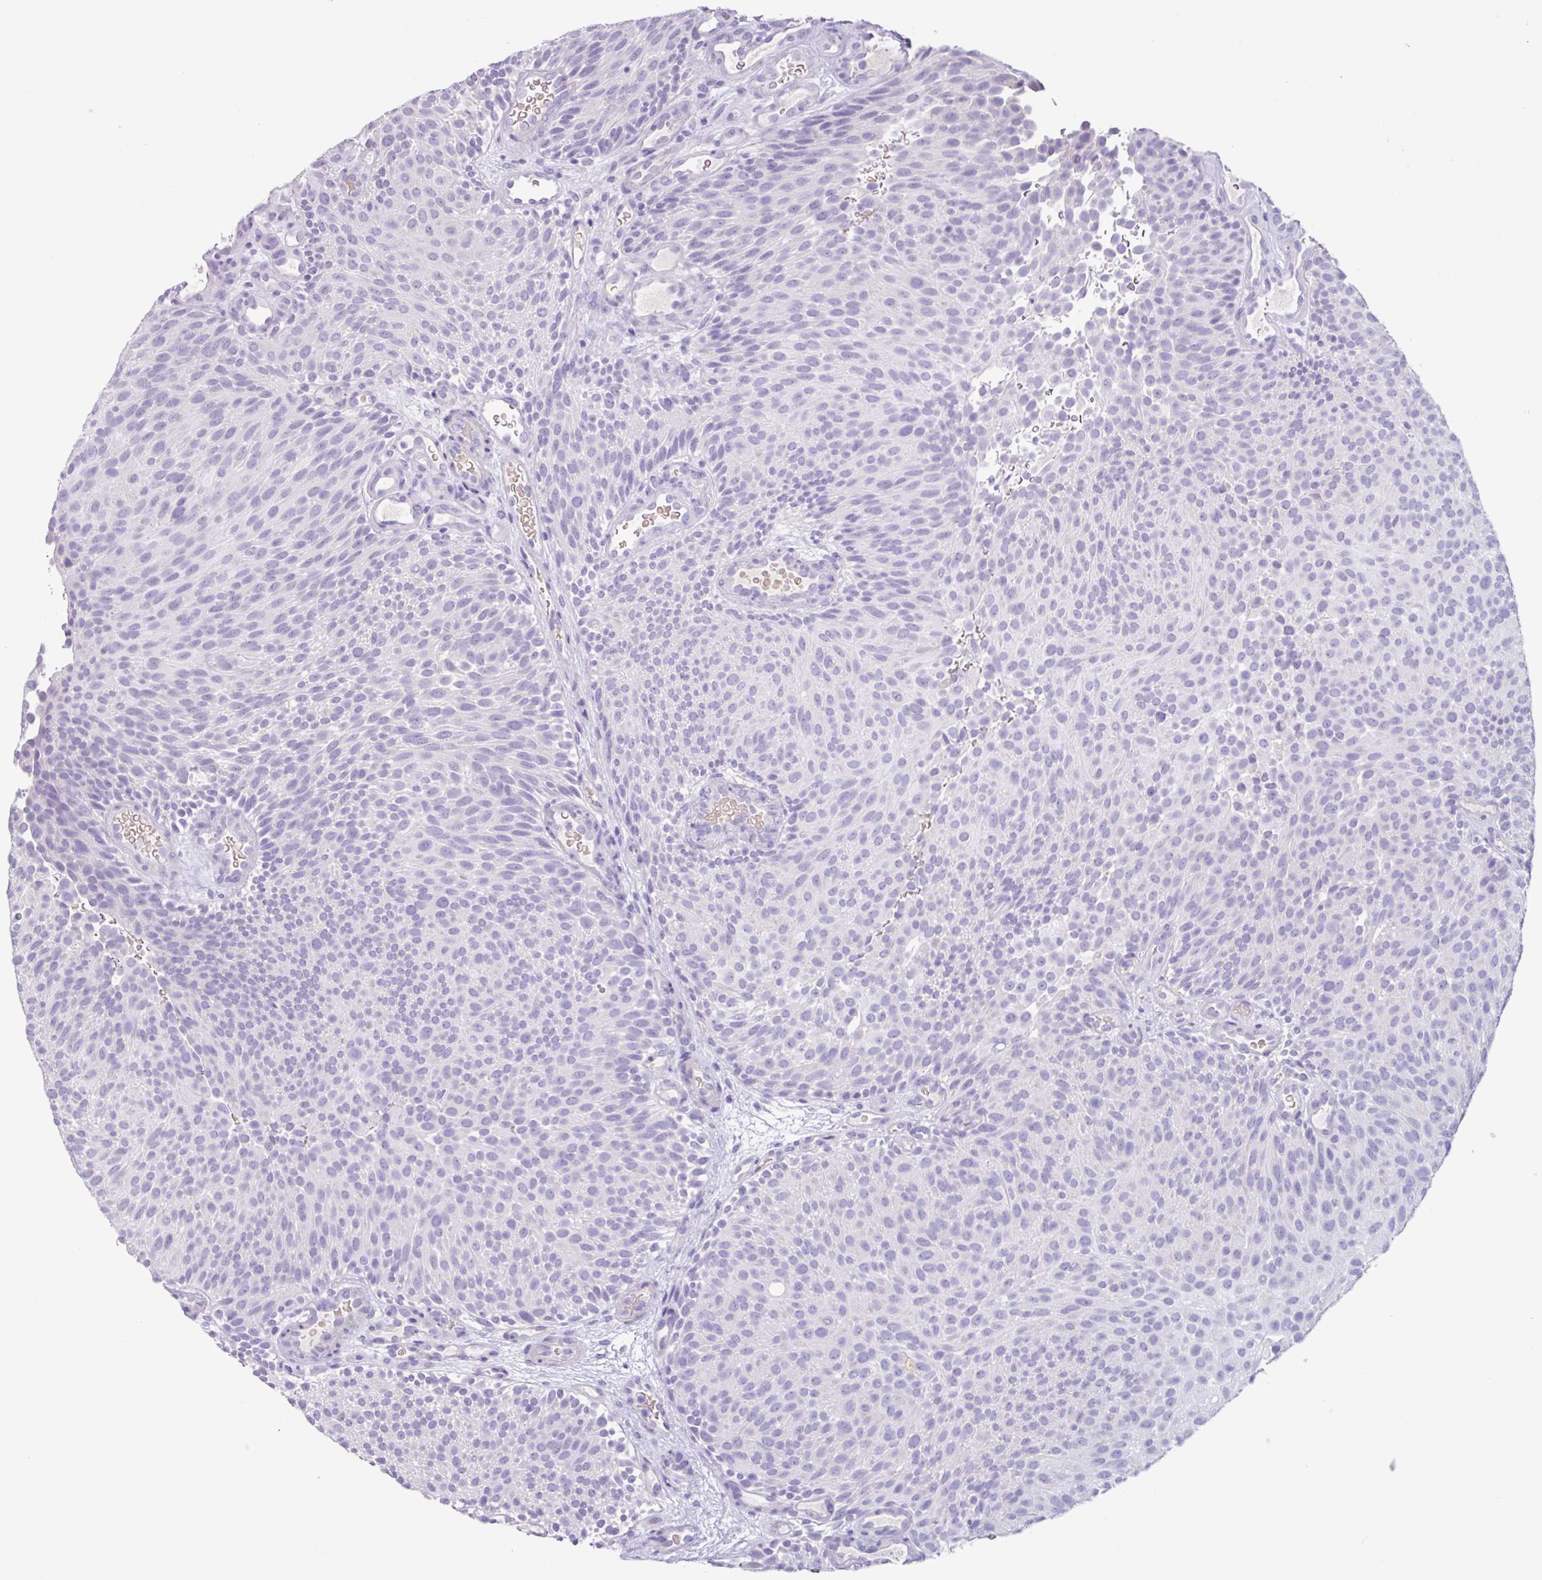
{"staining": {"intensity": "negative", "quantity": "none", "location": "none"}, "tissue": "urothelial cancer", "cell_type": "Tumor cells", "image_type": "cancer", "snomed": [{"axis": "morphology", "description": "Urothelial carcinoma, Low grade"}, {"axis": "topography", "description": "Urinary bladder"}], "caption": "A histopathology image of urothelial cancer stained for a protein exhibits no brown staining in tumor cells.", "gene": "OTX1", "patient": {"sex": "male", "age": 78}}